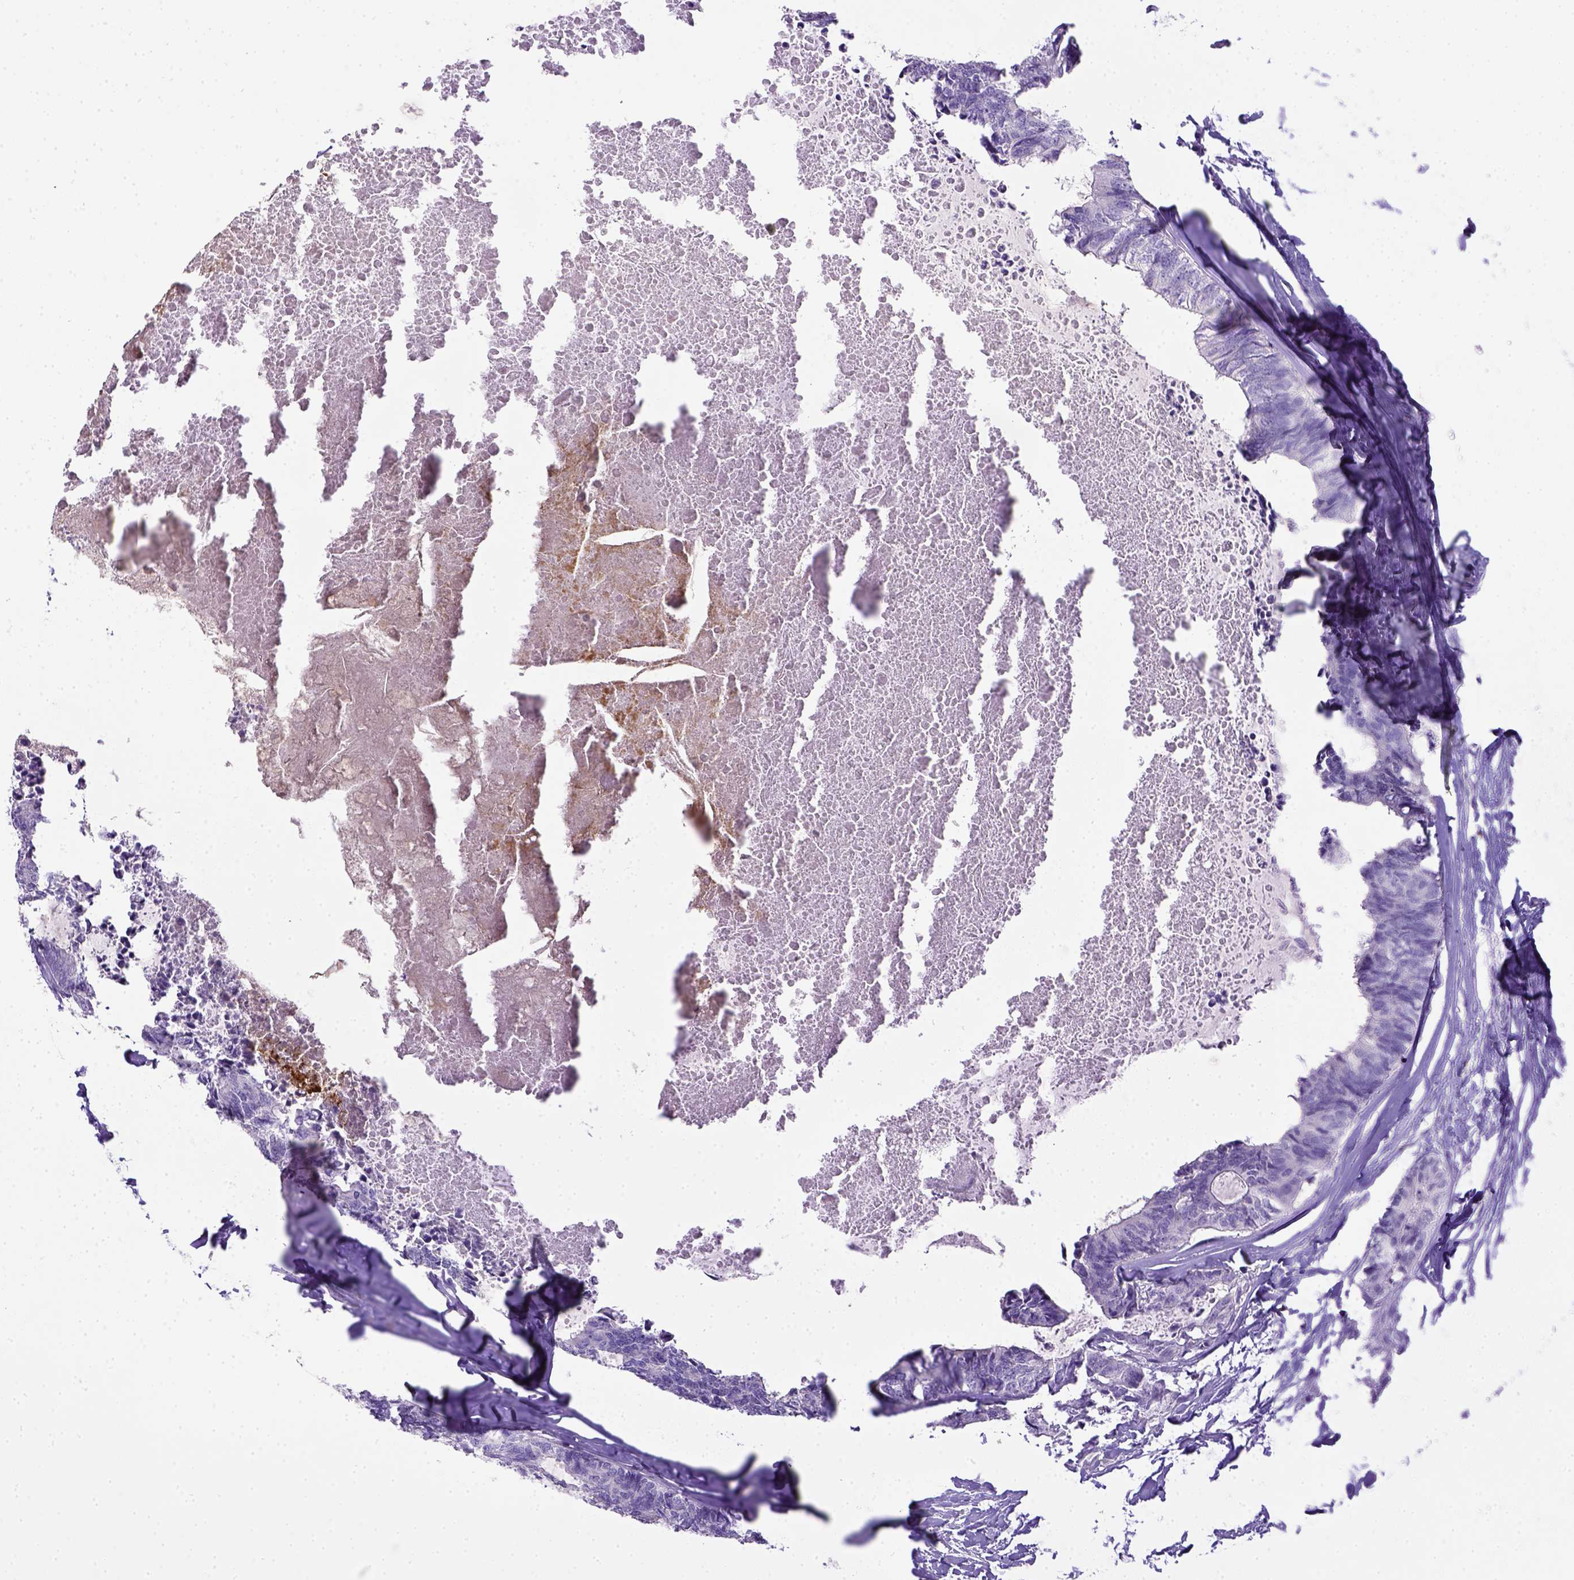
{"staining": {"intensity": "negative", "quantity": "none", "location": "none"}, "tissue": "colorectal cancer", "cell_type": "Tumor cells", "image_type": "cancer", "snomed": [{"axis": "morphology", "description": "Adenocarcinoma, NOS"}, {"axis": "topography", "description": "Colon"}, {"axis": "topography", "description": "Rectum"}], "caption": "Immunohistochemical staining of colorectal cancer demonstrates no significant positivity in tumor cells.", "gene": "CD3E", "patient": {"sex": "male", "age": 57}}